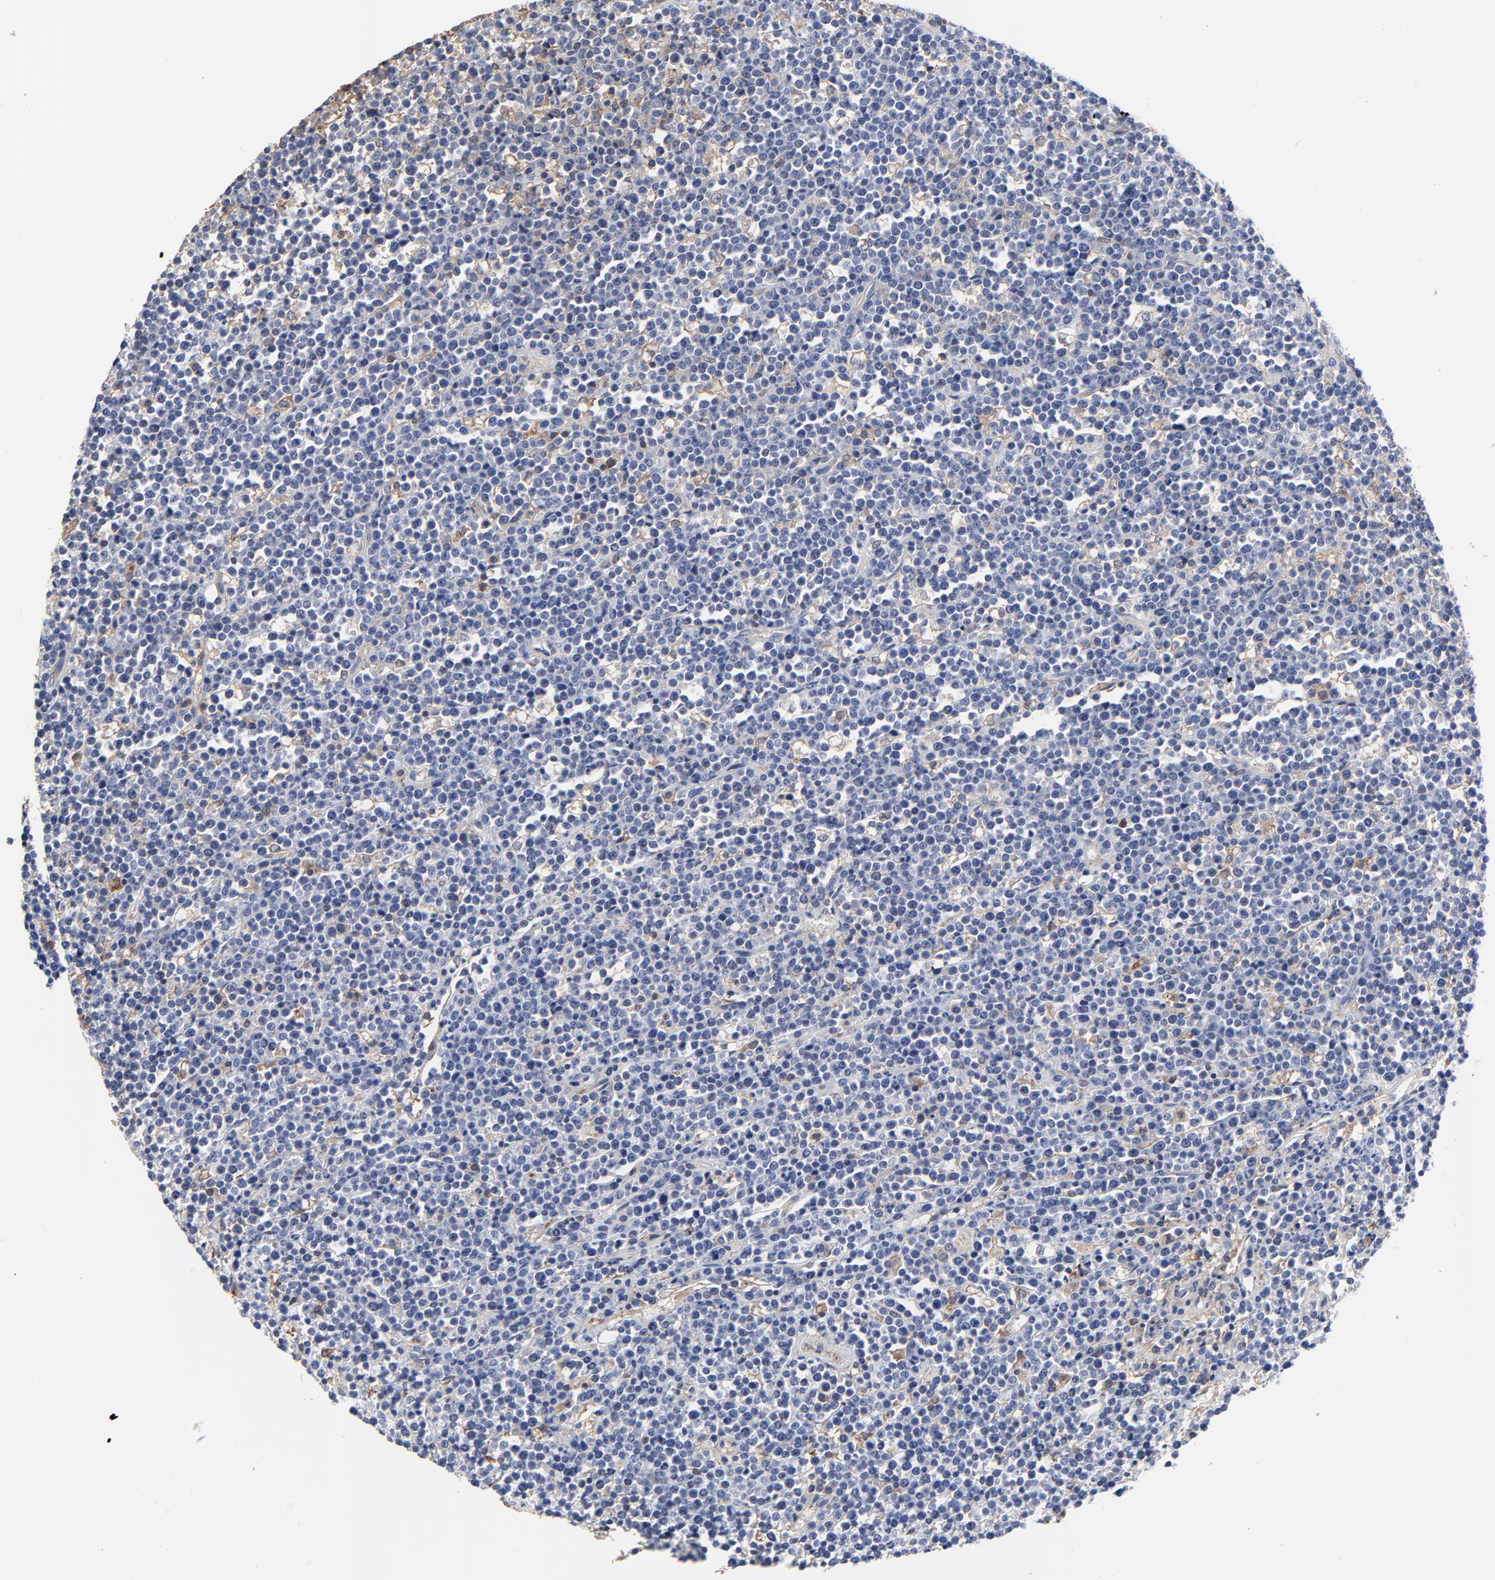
{"staining": {"intensity": "weak", "quantity": "<25%", "location": "cytoplasmic/membranous"}, "tissue": "lymphoma", "cell_type": "Tumor cells", "image_type": "cancer", "snomed": [{"axis": "morphology", "description": "Malignant lymphoma, non-Hodgkin's type, High grade"}, {"axis": "topography", "description": "Ovary"}], "caption": "High power microscopy photomicrograph of an immunohistochemistry micrograph of malignant lymphoma, non-Hodgkin's type (high-grade), revealing no significant staining in tumor cells.", "gene": "NXF3", "patient": {"sex": "female", "age": 56}}